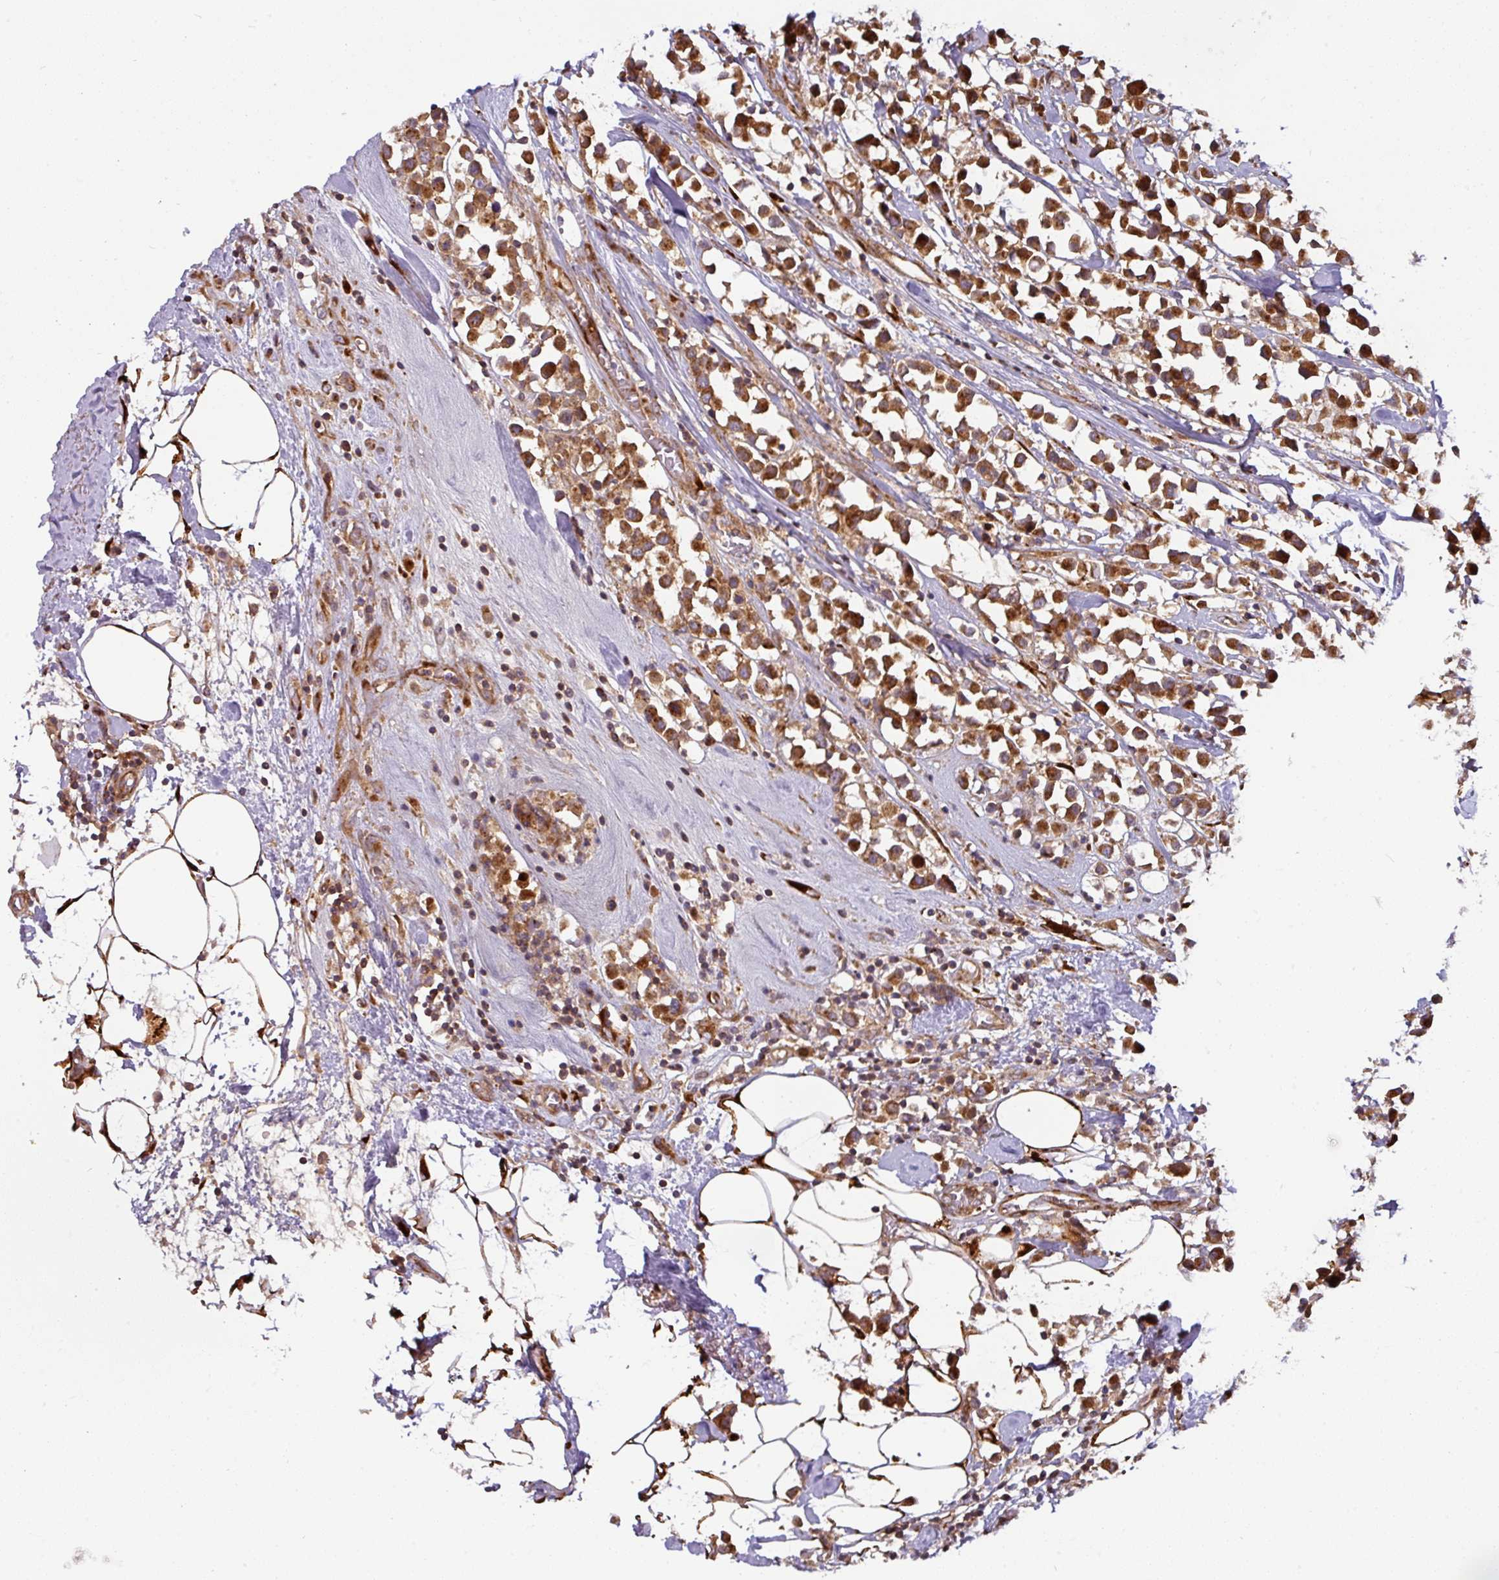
{"staining": {"intensity": "strong", "quantity": ">75%", "location": "cytoplasmic/membranous"}, "tissue": "breast cancer", "cell_type": "Tumor cells", "image_type": "cancer", "snomed": [{"axis": "morphology", "description": "Duct carcinoma"}, {"axis": "topography", "description": "Breast"}], "caption": "Immunohistochemical staining of breast cancer demonstrates high levels of strong cytoplasmic/membranous positivity in about >75% of tumor cells.", "gene": "CASP2", "patient": {"sex": "female", "age": 61}}